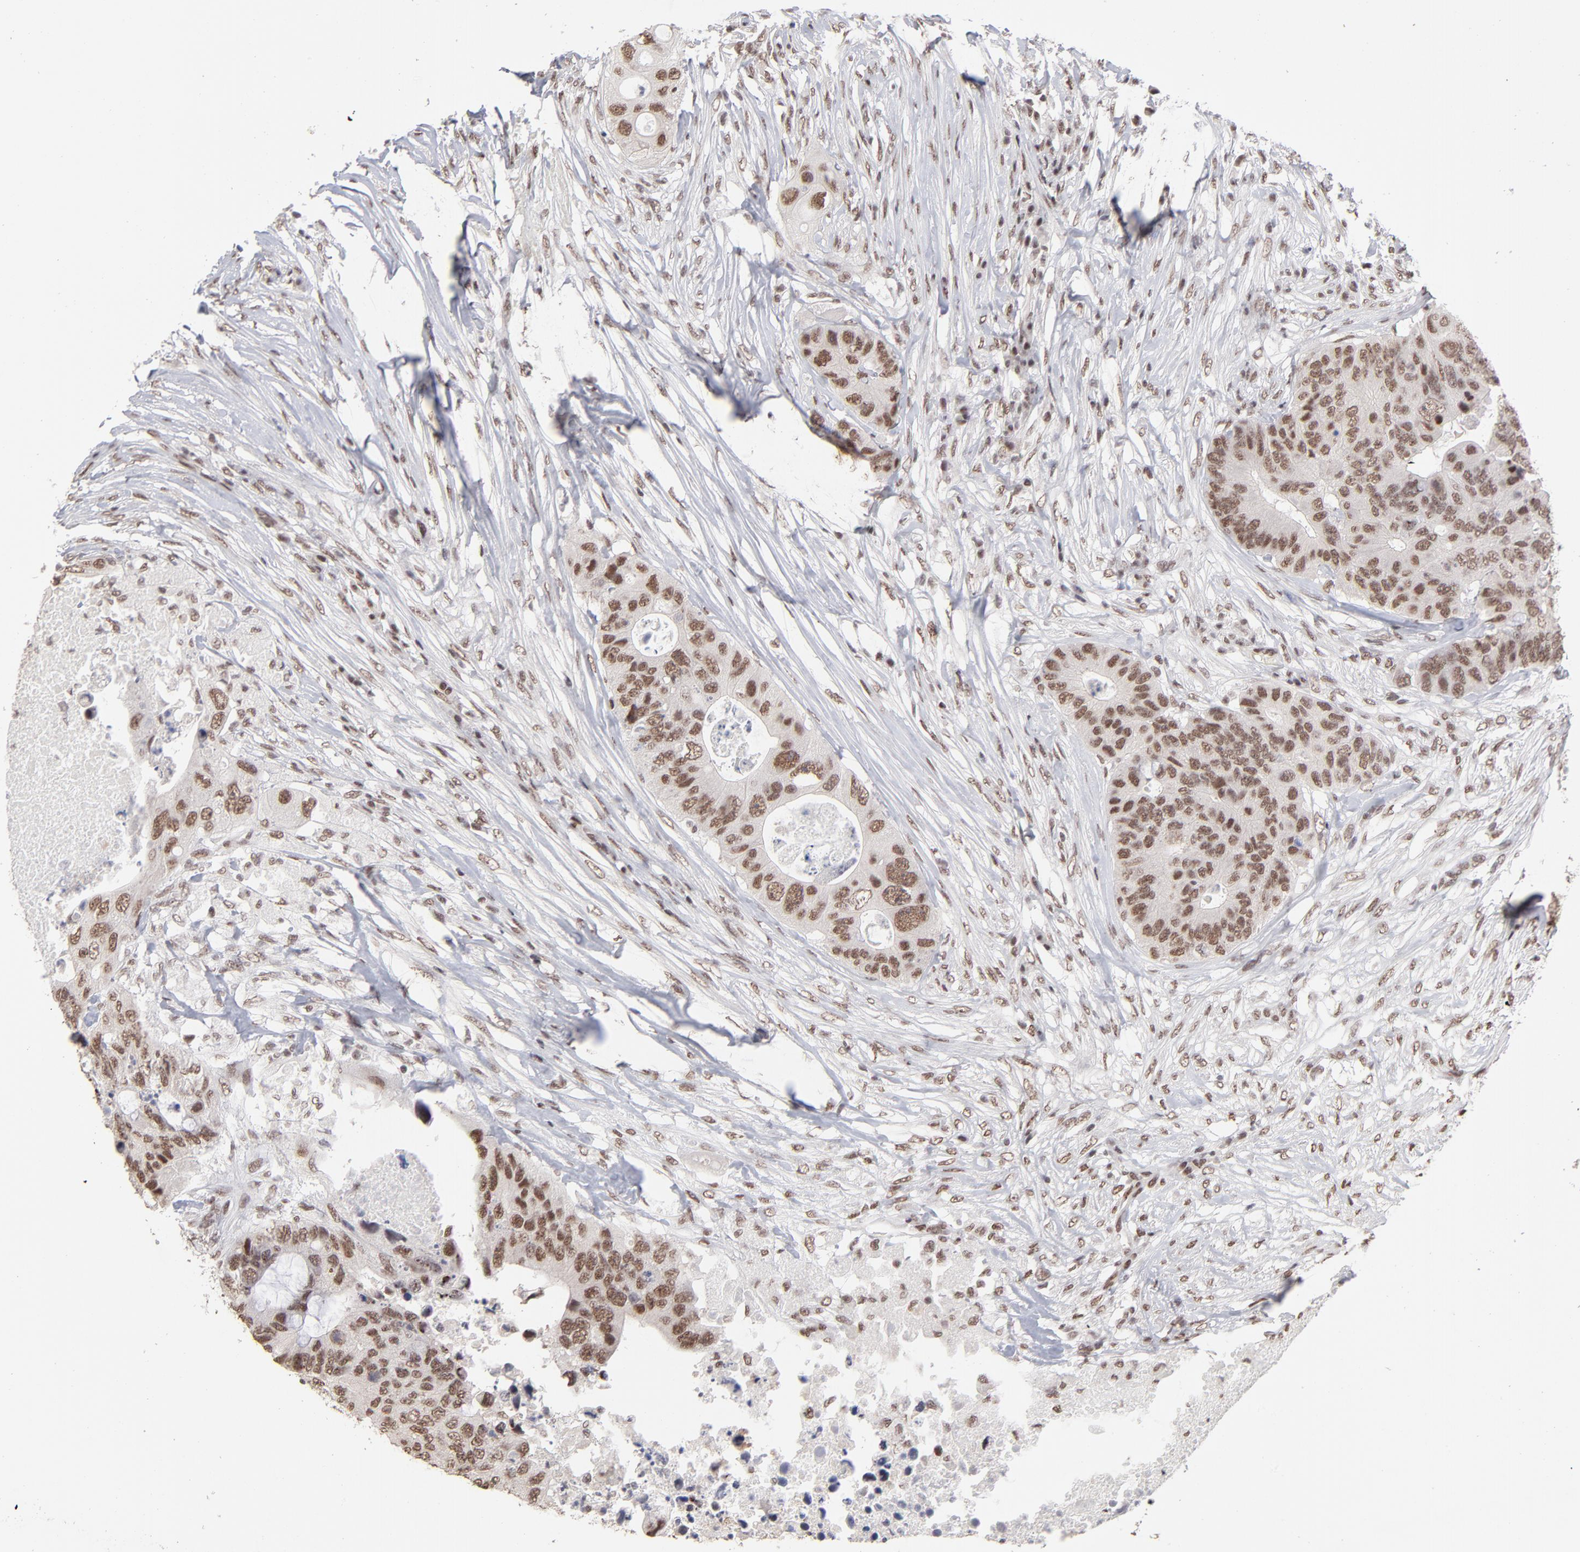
{"staining": {"intensity": "moderate", "quantity": ">75%", "location": "nuclear"}, "tissue": "colorectal cancer", "cell_type": "Tumor cells", "image_type": "cancer", "snomed": [{"axis": "morphology", "description": "Adenocarcinoma, NOS"}, {"axis": "topography", "description": "Colon"}], "caption": "Immunohistochemical staining of human colorectal cancer (adenocarcinoma) displays moderate nuclear protein expression in approximately >75% of tumor cells.", "gene": "ZNF3", "patient": {"sex": "male", "age": 71}}